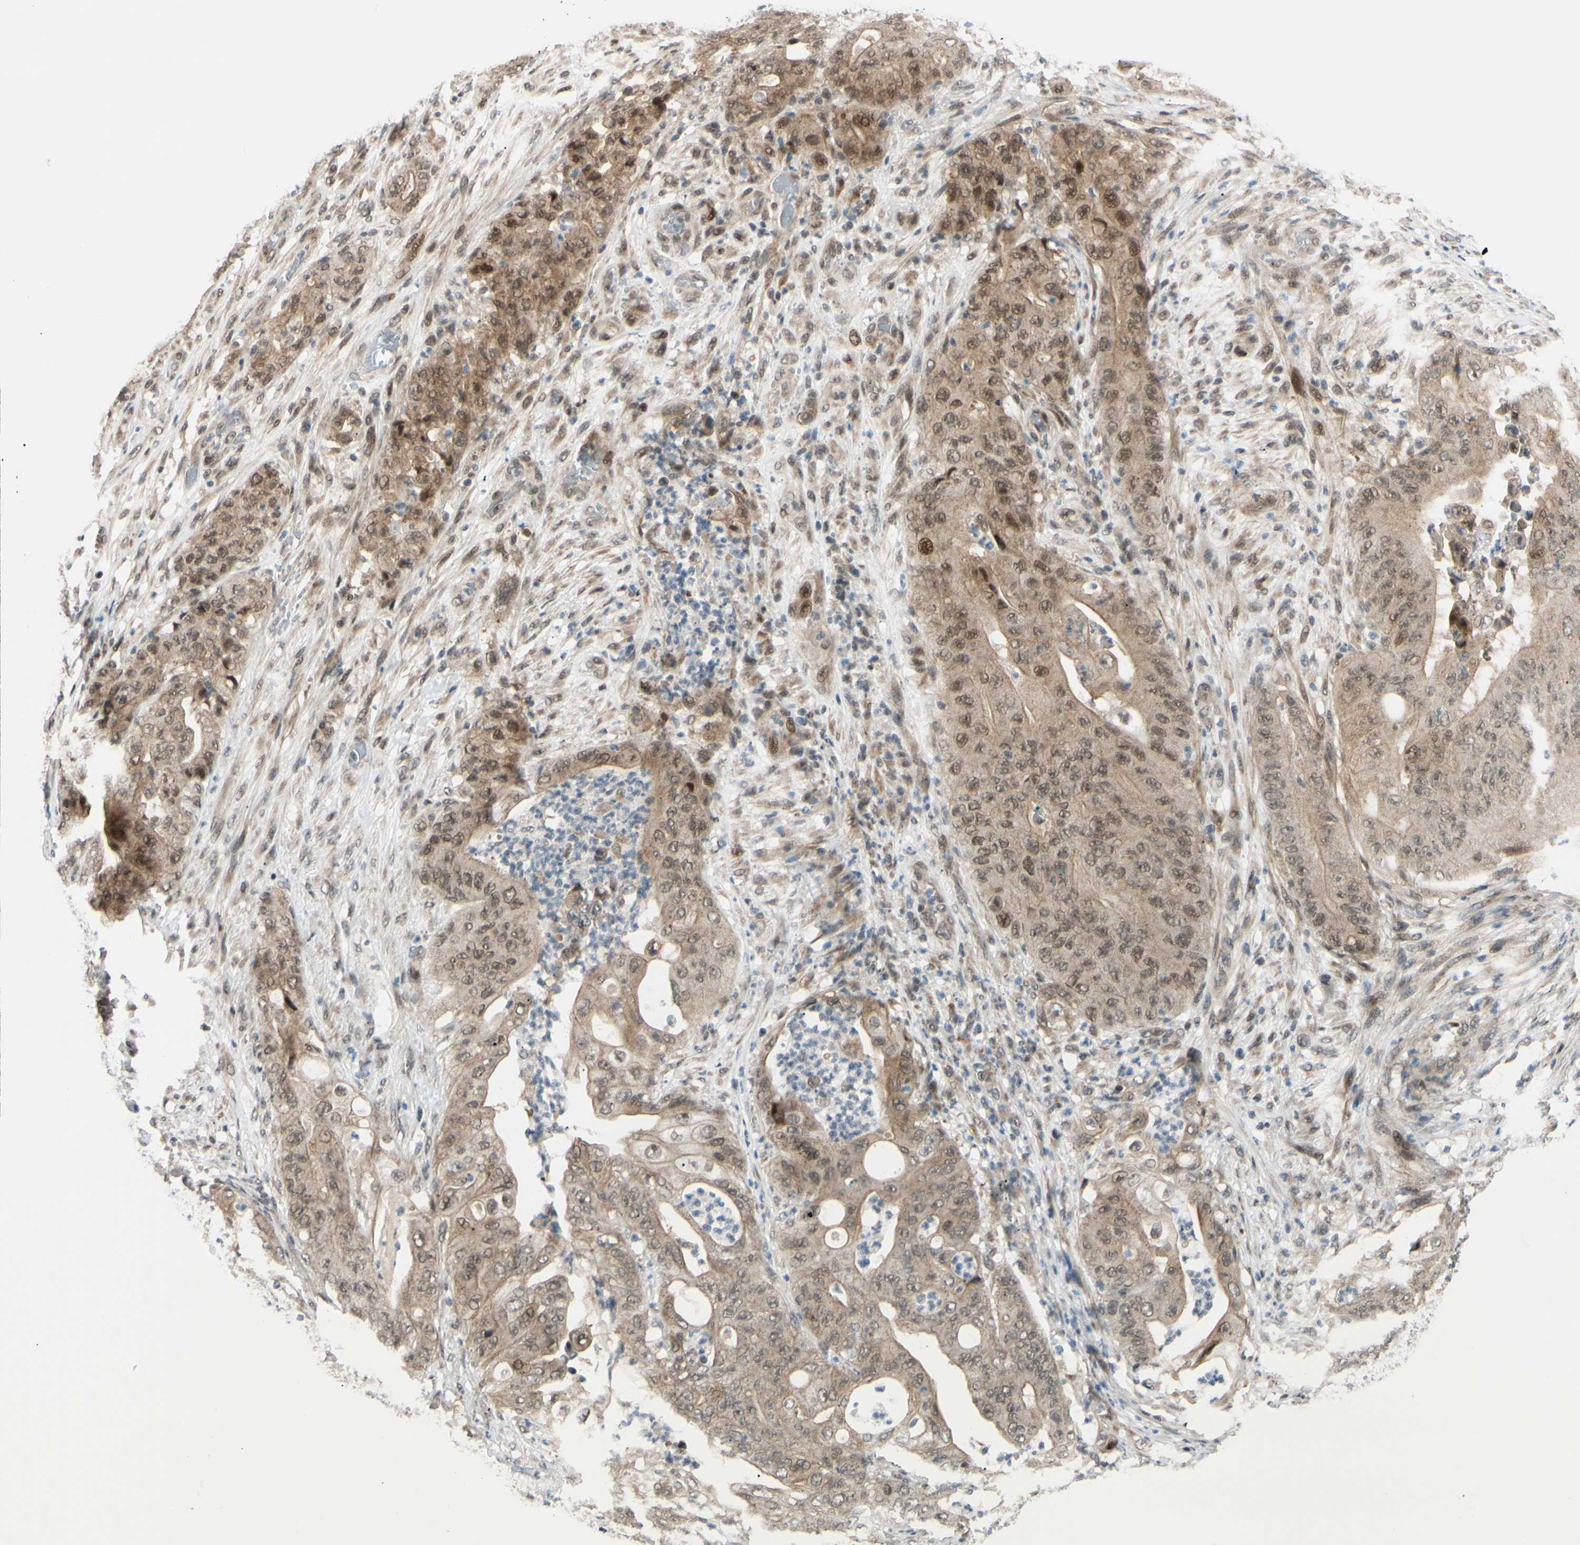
{"staining": {"intensity": "moderate", "quantity": ">75%", "location": "cytoplasmic/membranous"}, "tissue": "stomach cancer", "cell_type": "Tumor cells", "image_type": "cancer", "snomed": [{"axis": "morphology", "description": "Adenocarcinoma, NOS"}, {"axis": "topography", "description": "Stomach"}], "caption": "Immunohistochemical staining of human adenocarcinoma (stomach) displays moderate cytoplasmic/membranous protein staining in approximately >75% of tumor cells.", "gene": "BRMS1", "patient": {"sex": "female", "age": 73}}